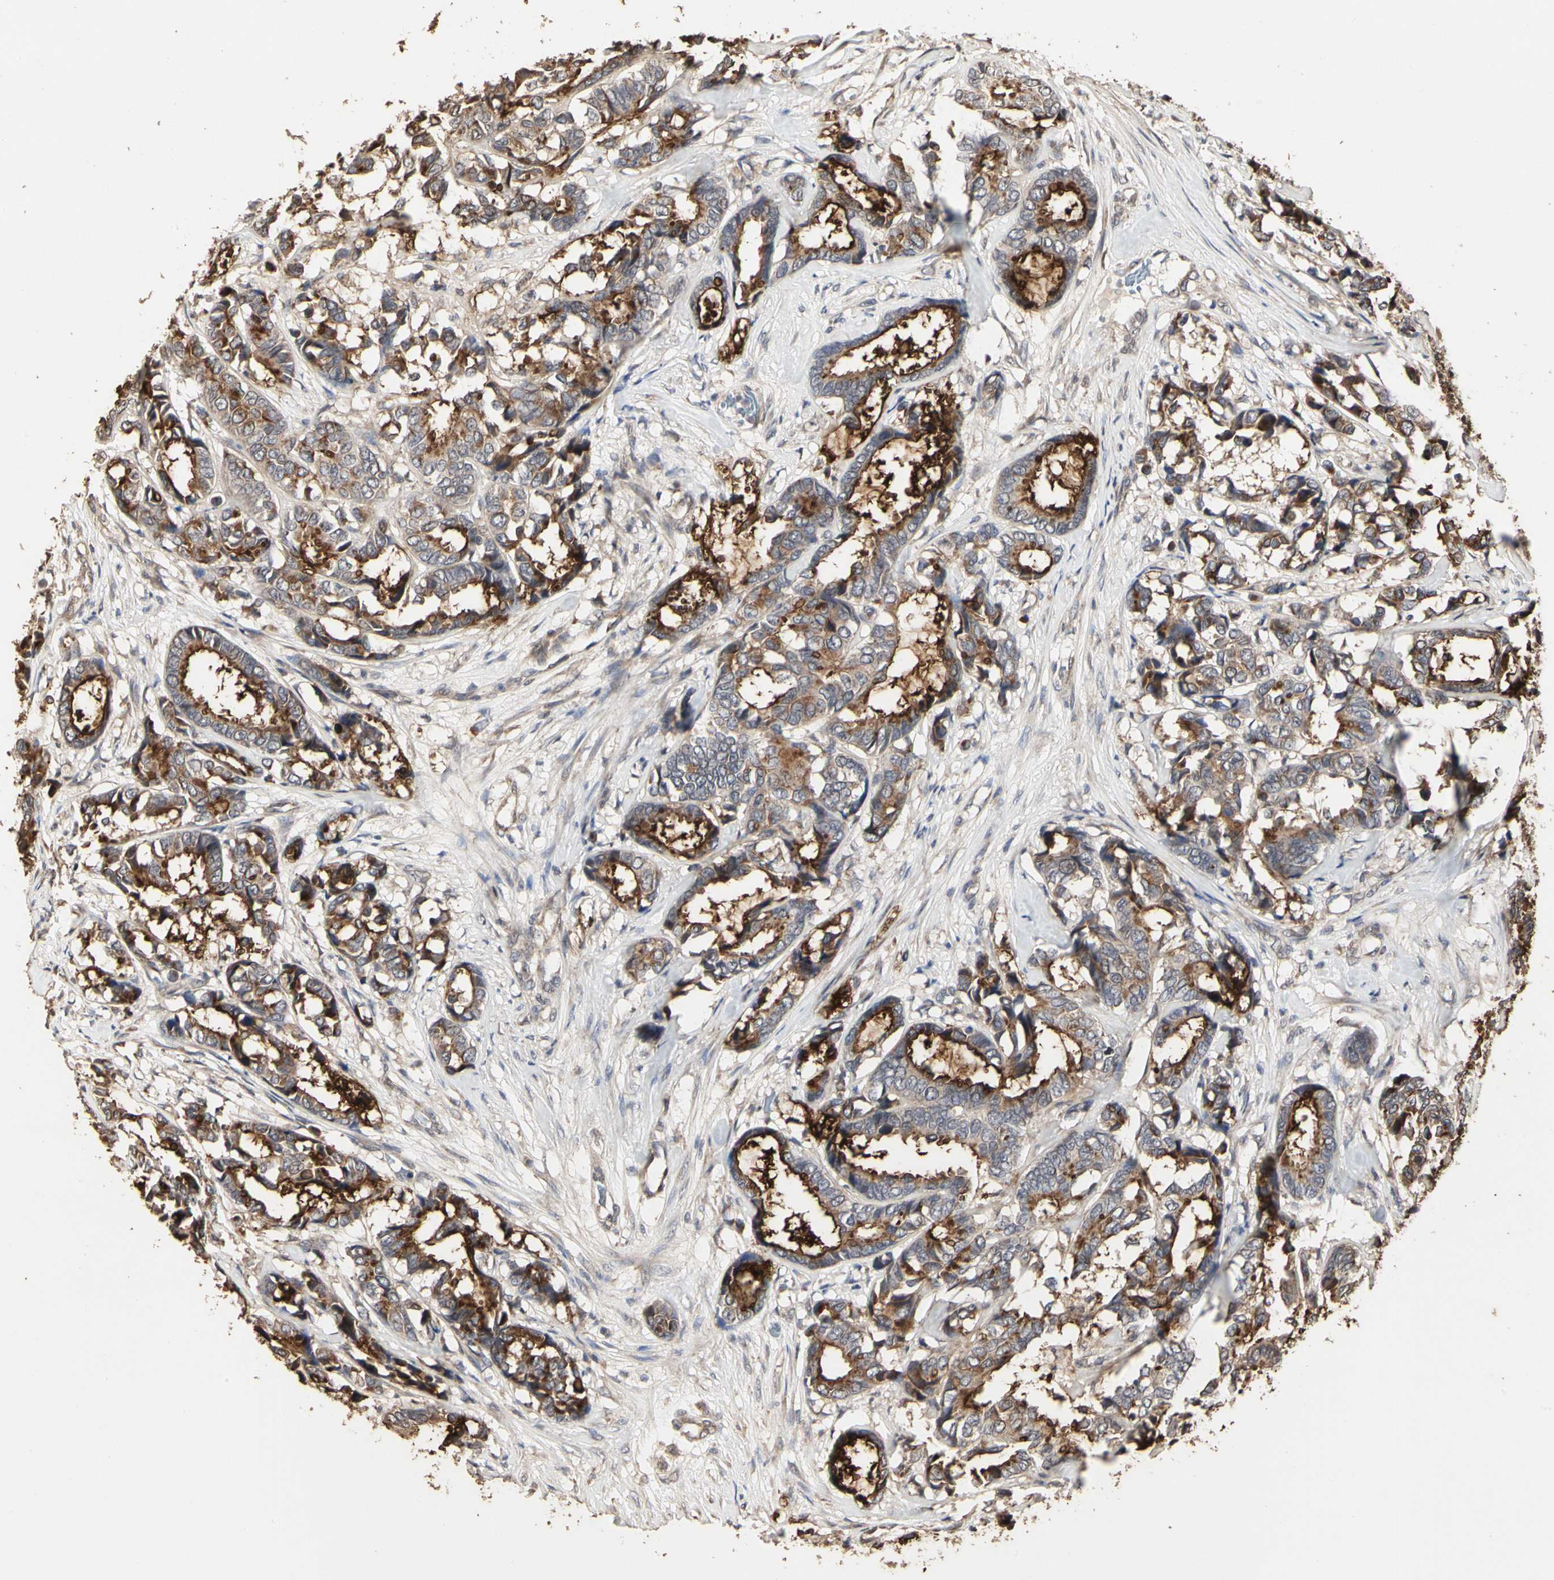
{"staining": {"intensity": "strong", "quantity": "25%-75%", "location": "cytoplasmic/membranous"}, "tissue": "breast cancer", "cell_type": "Tumor cells", "image_type": "cancer", "snomed": [{"axis": "morphology", "description": "Duct carcinoma"}, {"axis": "topography", "description": "Breast"}], "caption": "Immunohistochemistry (IHC) (DAB (3,3'-diaminobenzidine)) staining of breast cancer (invasive ductal carcinoma) displays strong cytoplasmic/membranous protein positivity in about 25%-75% of tumor cells. (brown staining indicates protein expression, while blue staining denotes nuclei).", "gene": "TAOK1", "patient": {"sex": "female", "age": 87}}